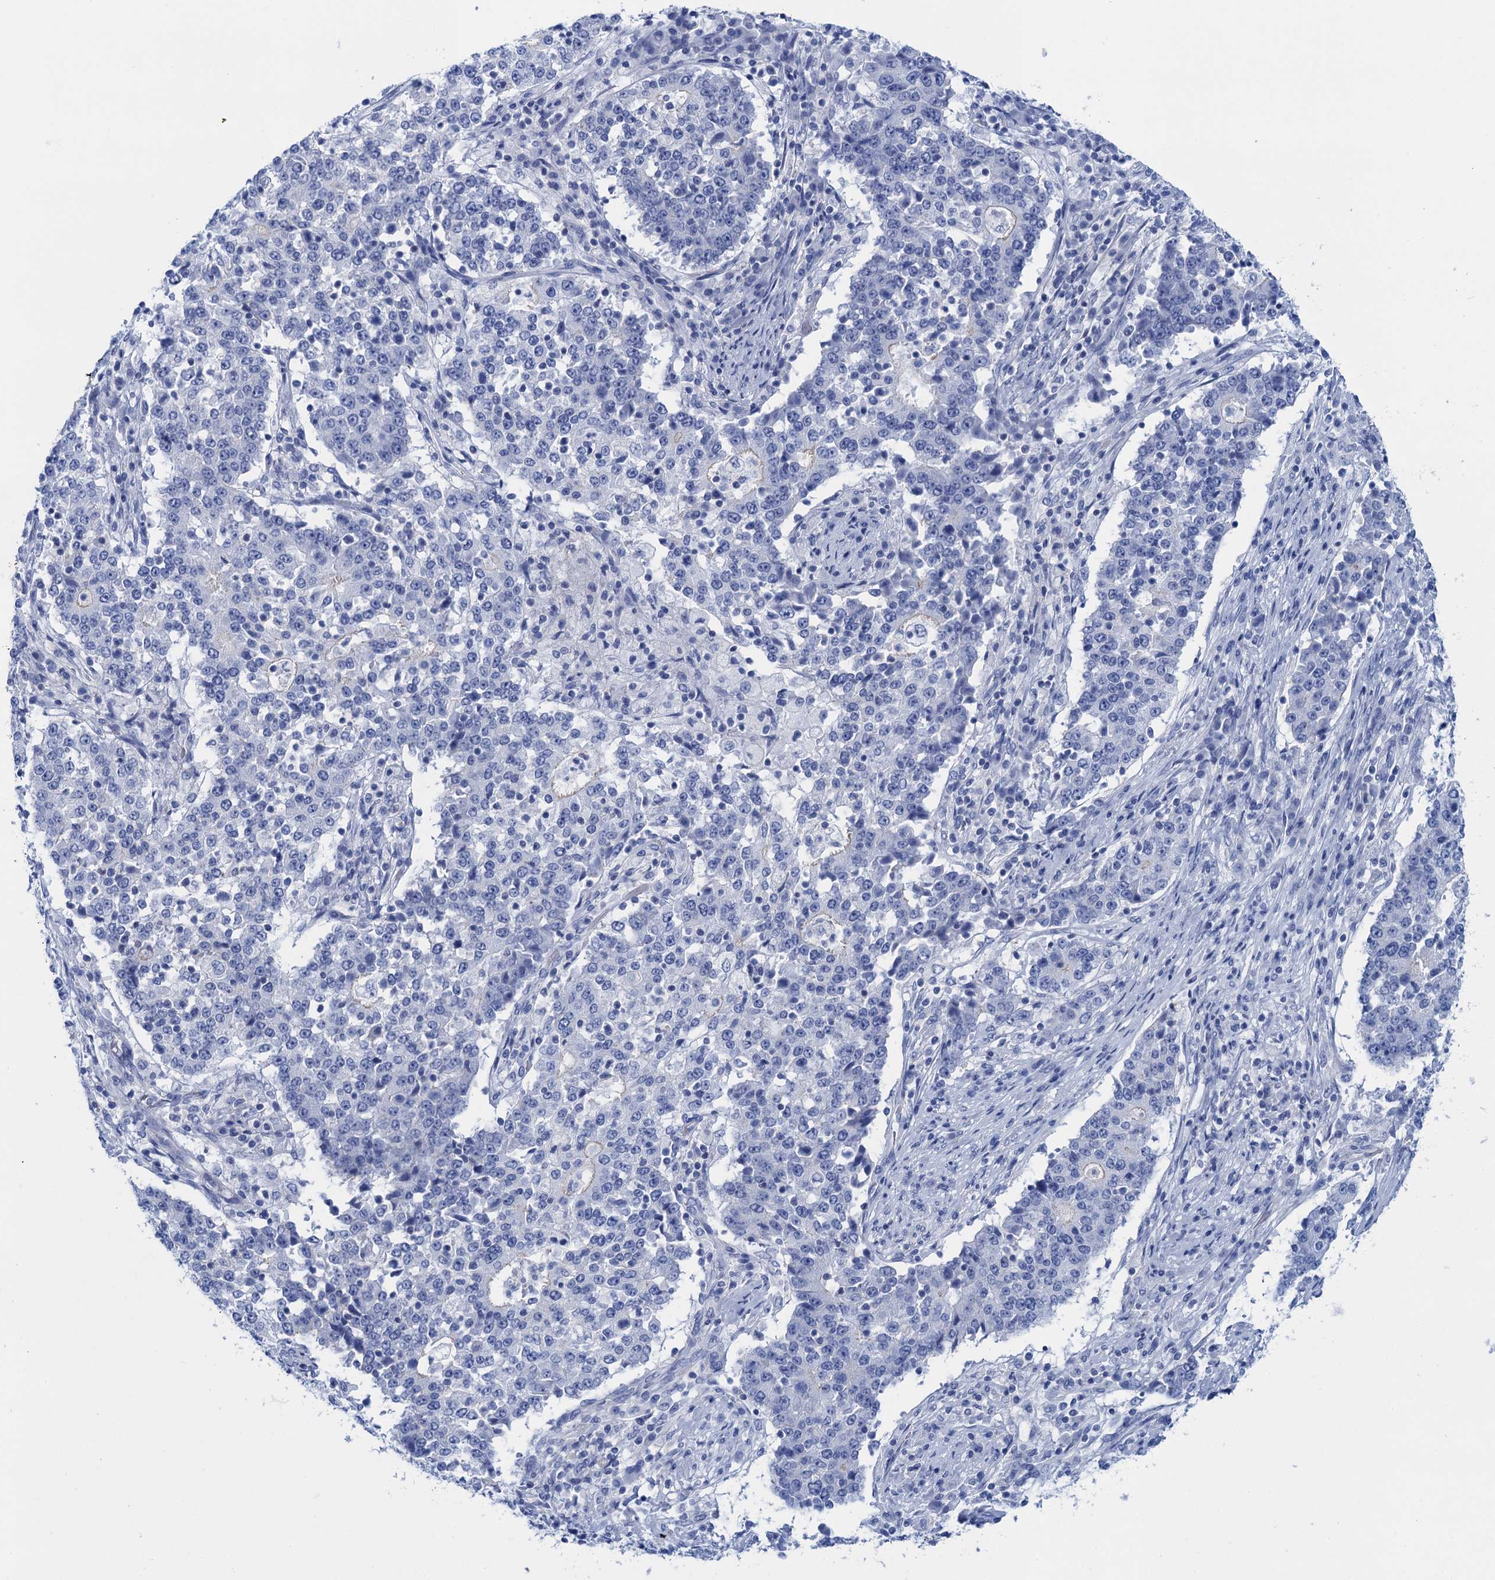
{"staining": {"intensity": "negative", "quantity": "none", "location": "none"}, "tissue": "stomach cancer", "cell_type": "Tumor cells", "image_type": "cancer", "snomed": [{"axis": "morphology", "description": "Adenocarcinoma, NOS"}, {"axis": "topography", "description": "Stomach"}], "caption": "Immunohistochemical staining of human adenocarcinoma (stomach) shows no significant expression in tumor cells.", "gene": "CALML5", "patient": {"sex": "male", "age": 59}}